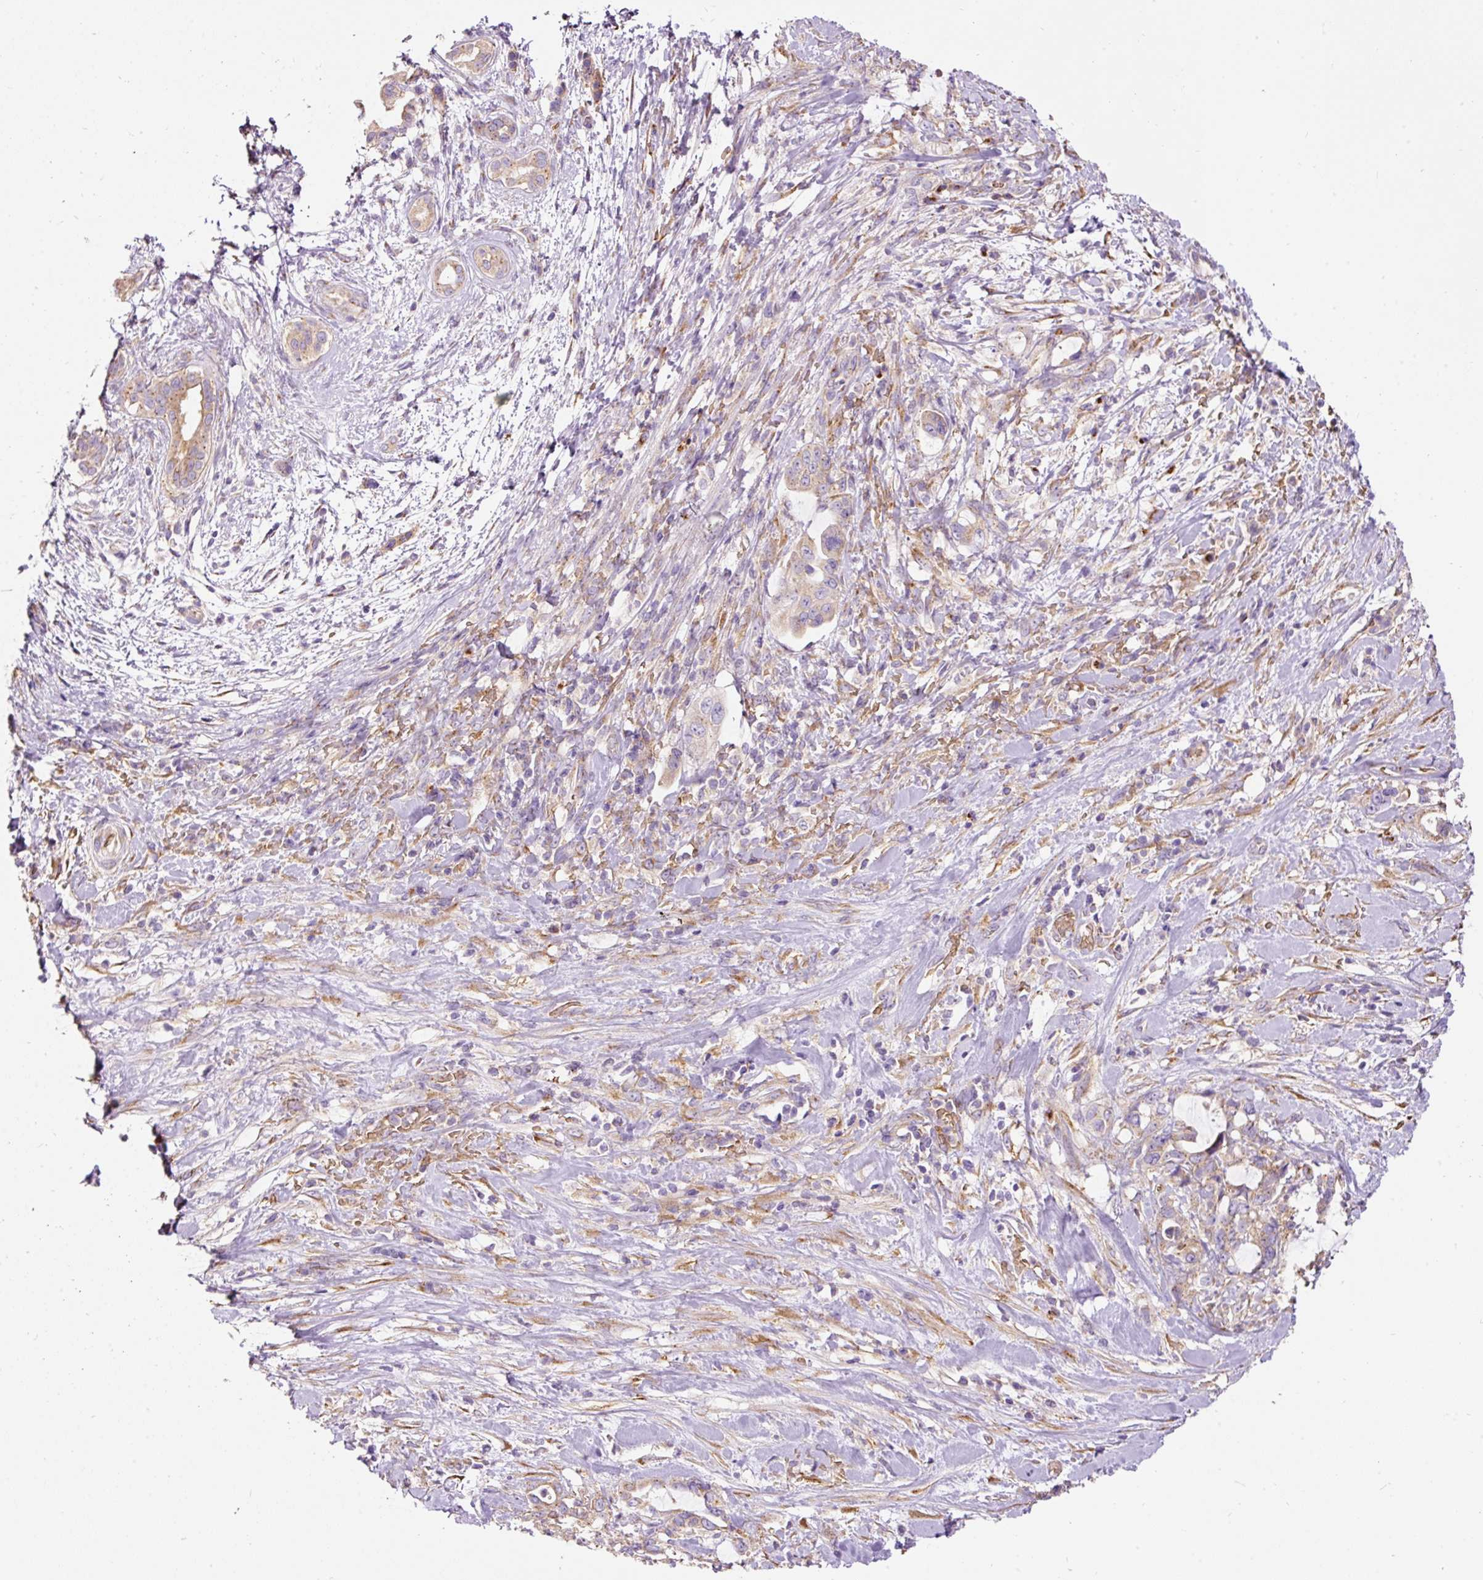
{"staining": {"intensity": "weak", "quantity": ">75%", "location": "cytoplasmic/membranous"}, "tissue": "pancreatic cancer", "cell_type": "Tumor cells", "image_type": "cancer", "snomed": [{"axis": "morphology", "description": "Adenocarcinoma, NOS"}, {"axis": "topography", "description": "Pancreas"}], "caption": "Protein staining of pancreatic adenocarcinoma tissue exhibits weak cytoplasmic/membranous positivity in about >75% of tumor cells.", "gene": "PRRC2A", "patient": {"sex": "female", "age": 61}}